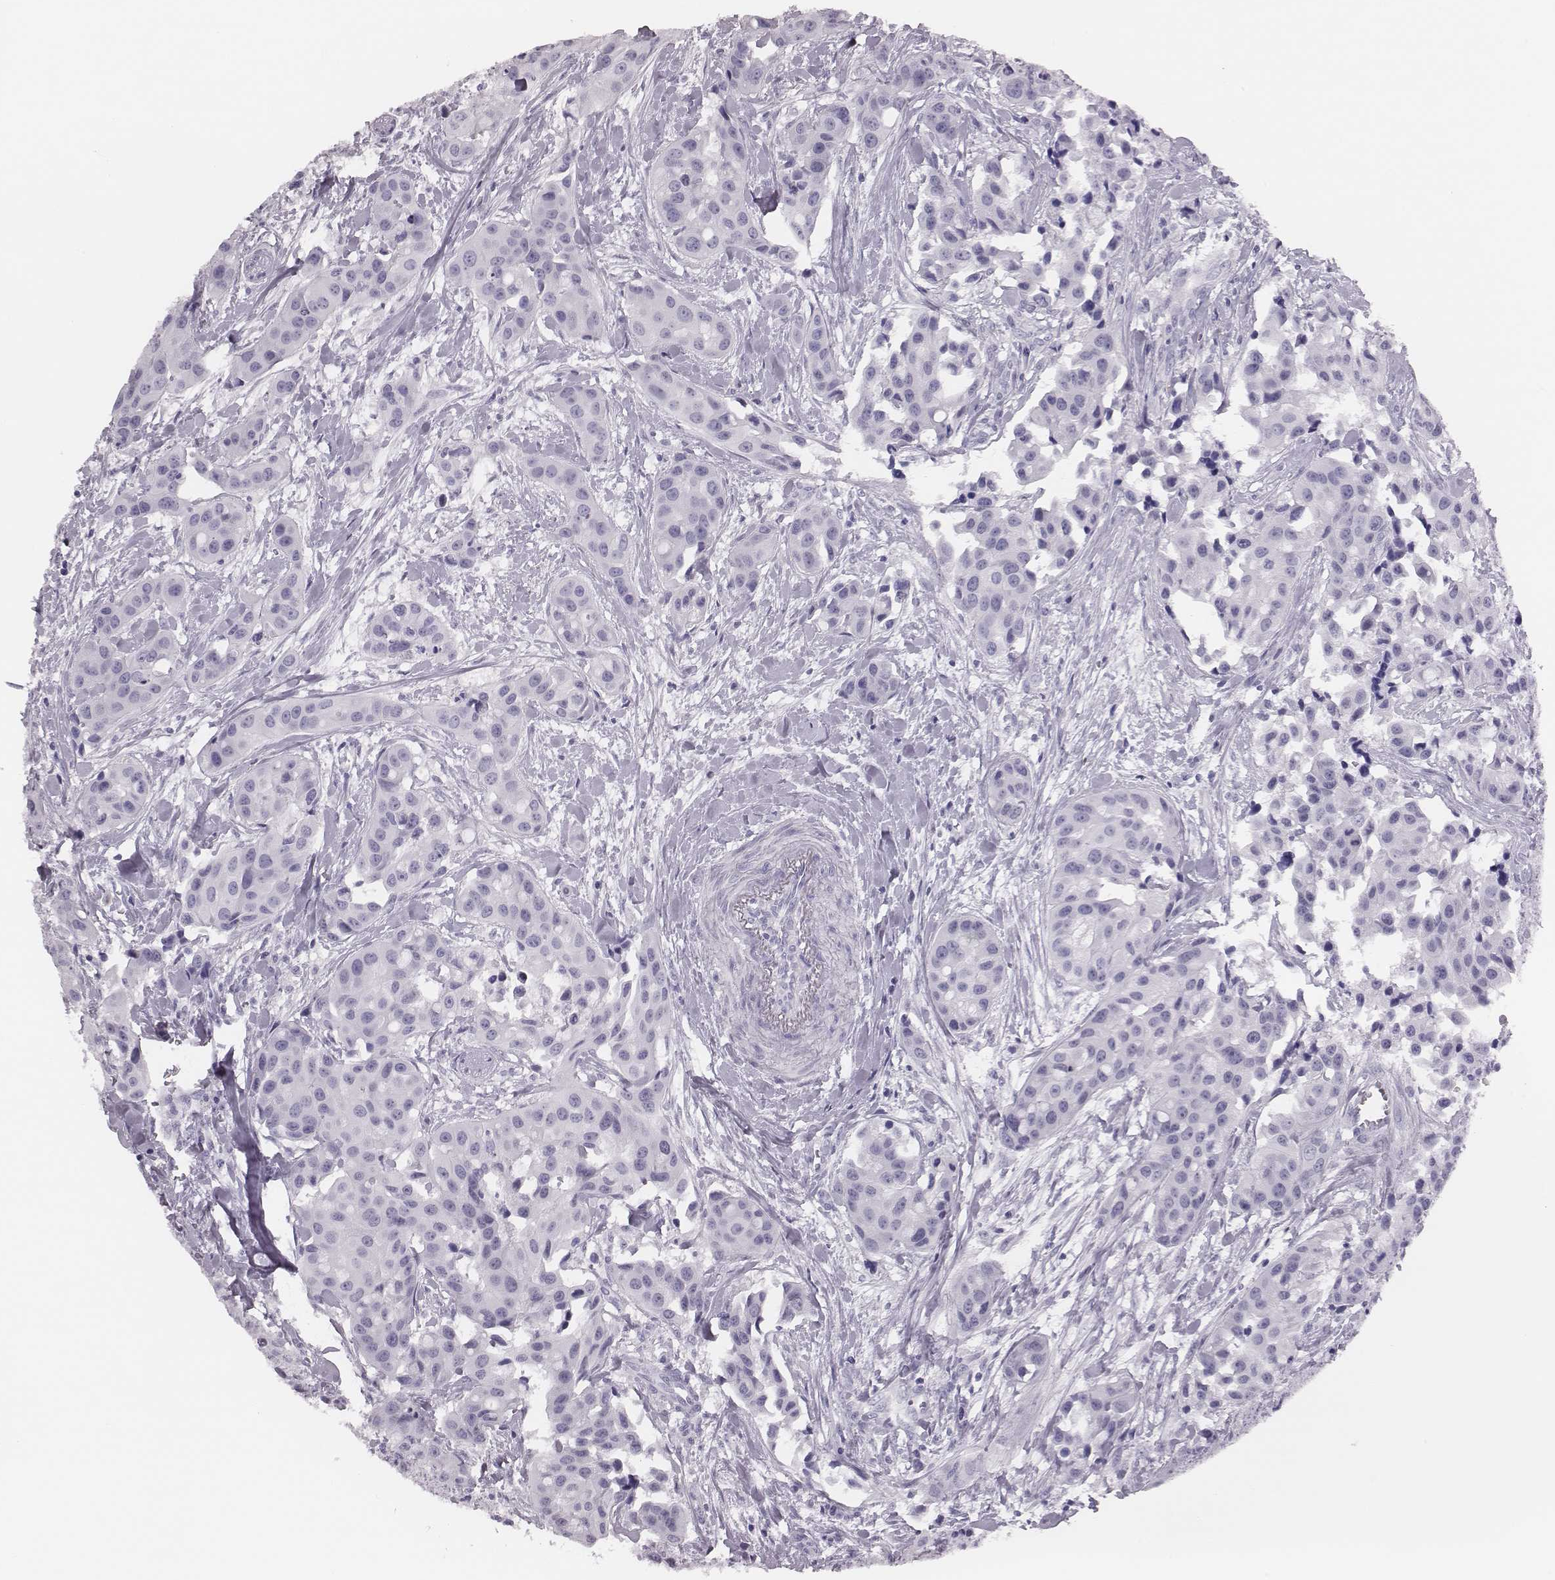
{"staining": {"intensity": "negative", "quantity": "none", "location": "none"}, "tissue": "head and neck cancer", "cell_type": "Tumor cells", "image_type": "cancer", "snomed": [{"axis": "morphology", "description": "Adenocarcinoma, NOS"}, {"axis": "topography", "description": "Head-Neck"}], "caption": "DAB immunohistochemical staining of human head and neck cancer demonstrates no significant staining in tumor cells.", "gene": "H1-6", "patient": {"sex": "male", "age": 76}}